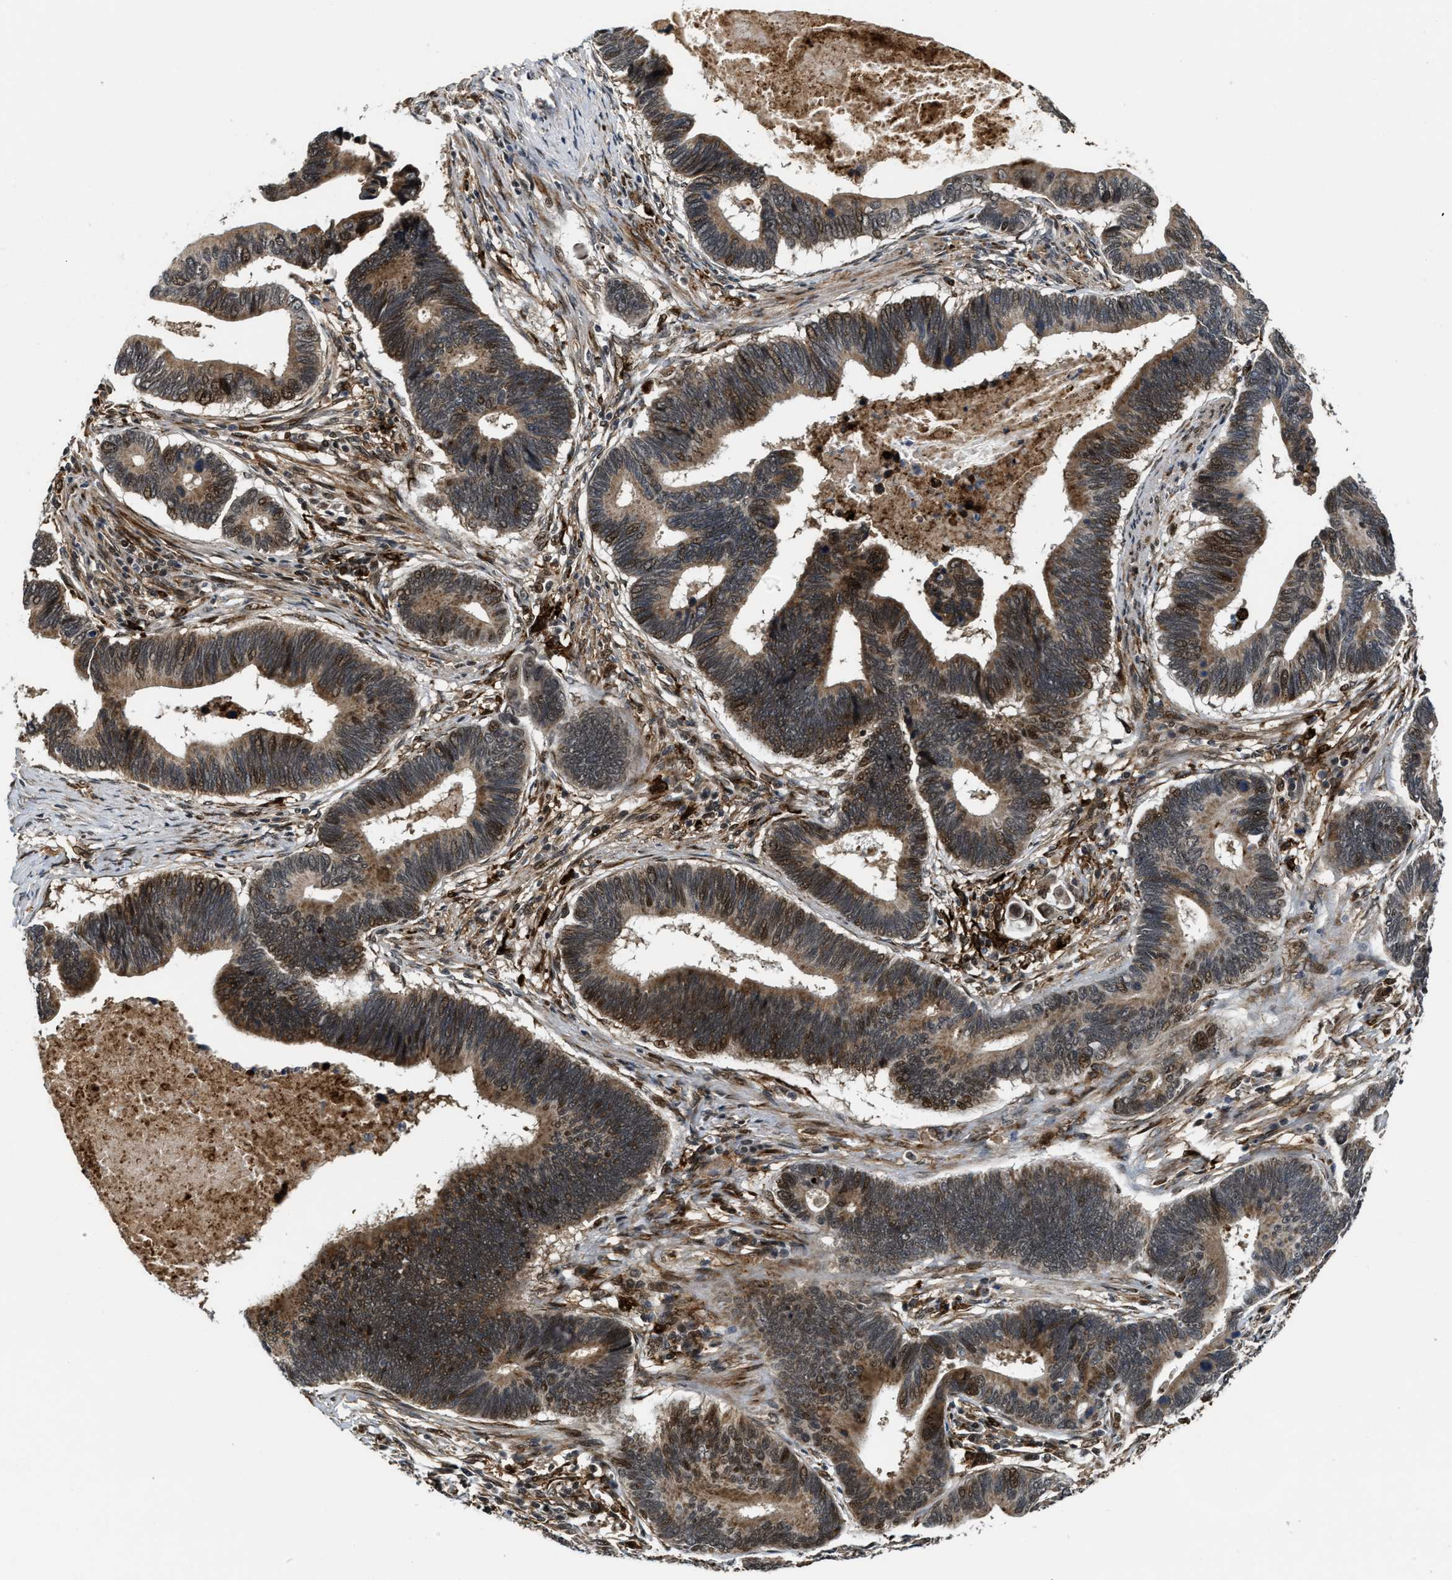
{"staining": {"intensity": "moderate", "quantity": ">75%", "location": "cytoplasmic/membranous"}, "tissue": "pancreatic cancer", "cell_type": "Tumor cells", "image_type": "cancer", "snomed": [{"axis": "morphology", "description": "Adenocarcinoma, NOS"}, {"axis": "topography", "description": "Pancreas"}], "caption": "IHC image of adenocarcinoma (pancreatic) stained for a protein (brown), which displays medium levels of moderate cytoplasmic/membranous expression in about >75% of tumor cells.", "gene": "ZNF250", "patient": {"sex": "female", "age": 70}}